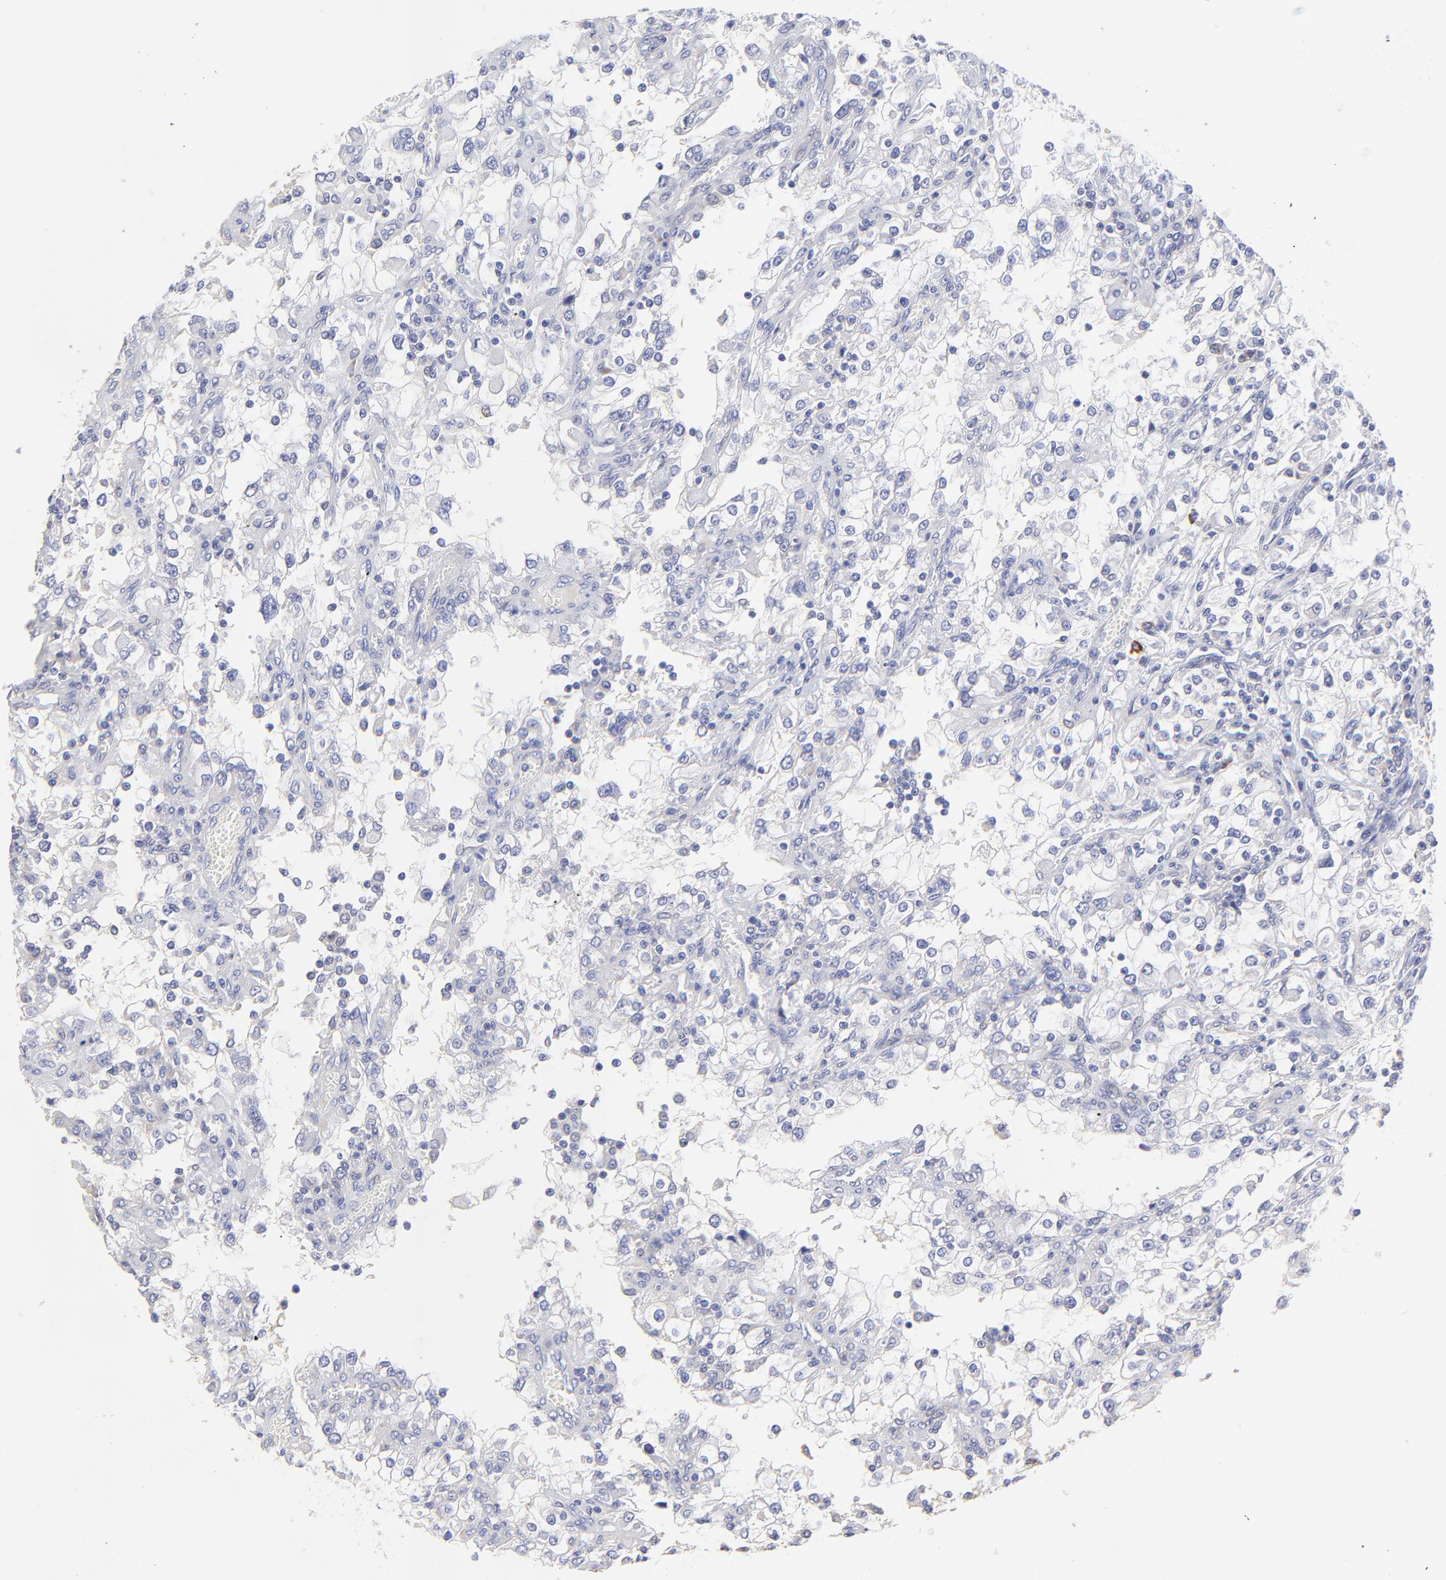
{"staining": {"intensity": "negative", "quantity": "none", "location": "none"}, "tissue": "renal cancer", "cell_type": "Tumor cells", "image_type": "cancer", "snomed": [{"axis": "morphology", "description": "Adenocarcinoma, NOS"}, {"axis": "topography", "description": "Kidney"}], "caption": "An IHC histopathology image of renal adenocarcinoma is shown. There is no staining in tumor cells of renal adenocarcinoma.", "gene": "LHFPL1", "patient": {"sex": "female", "age": 52}}